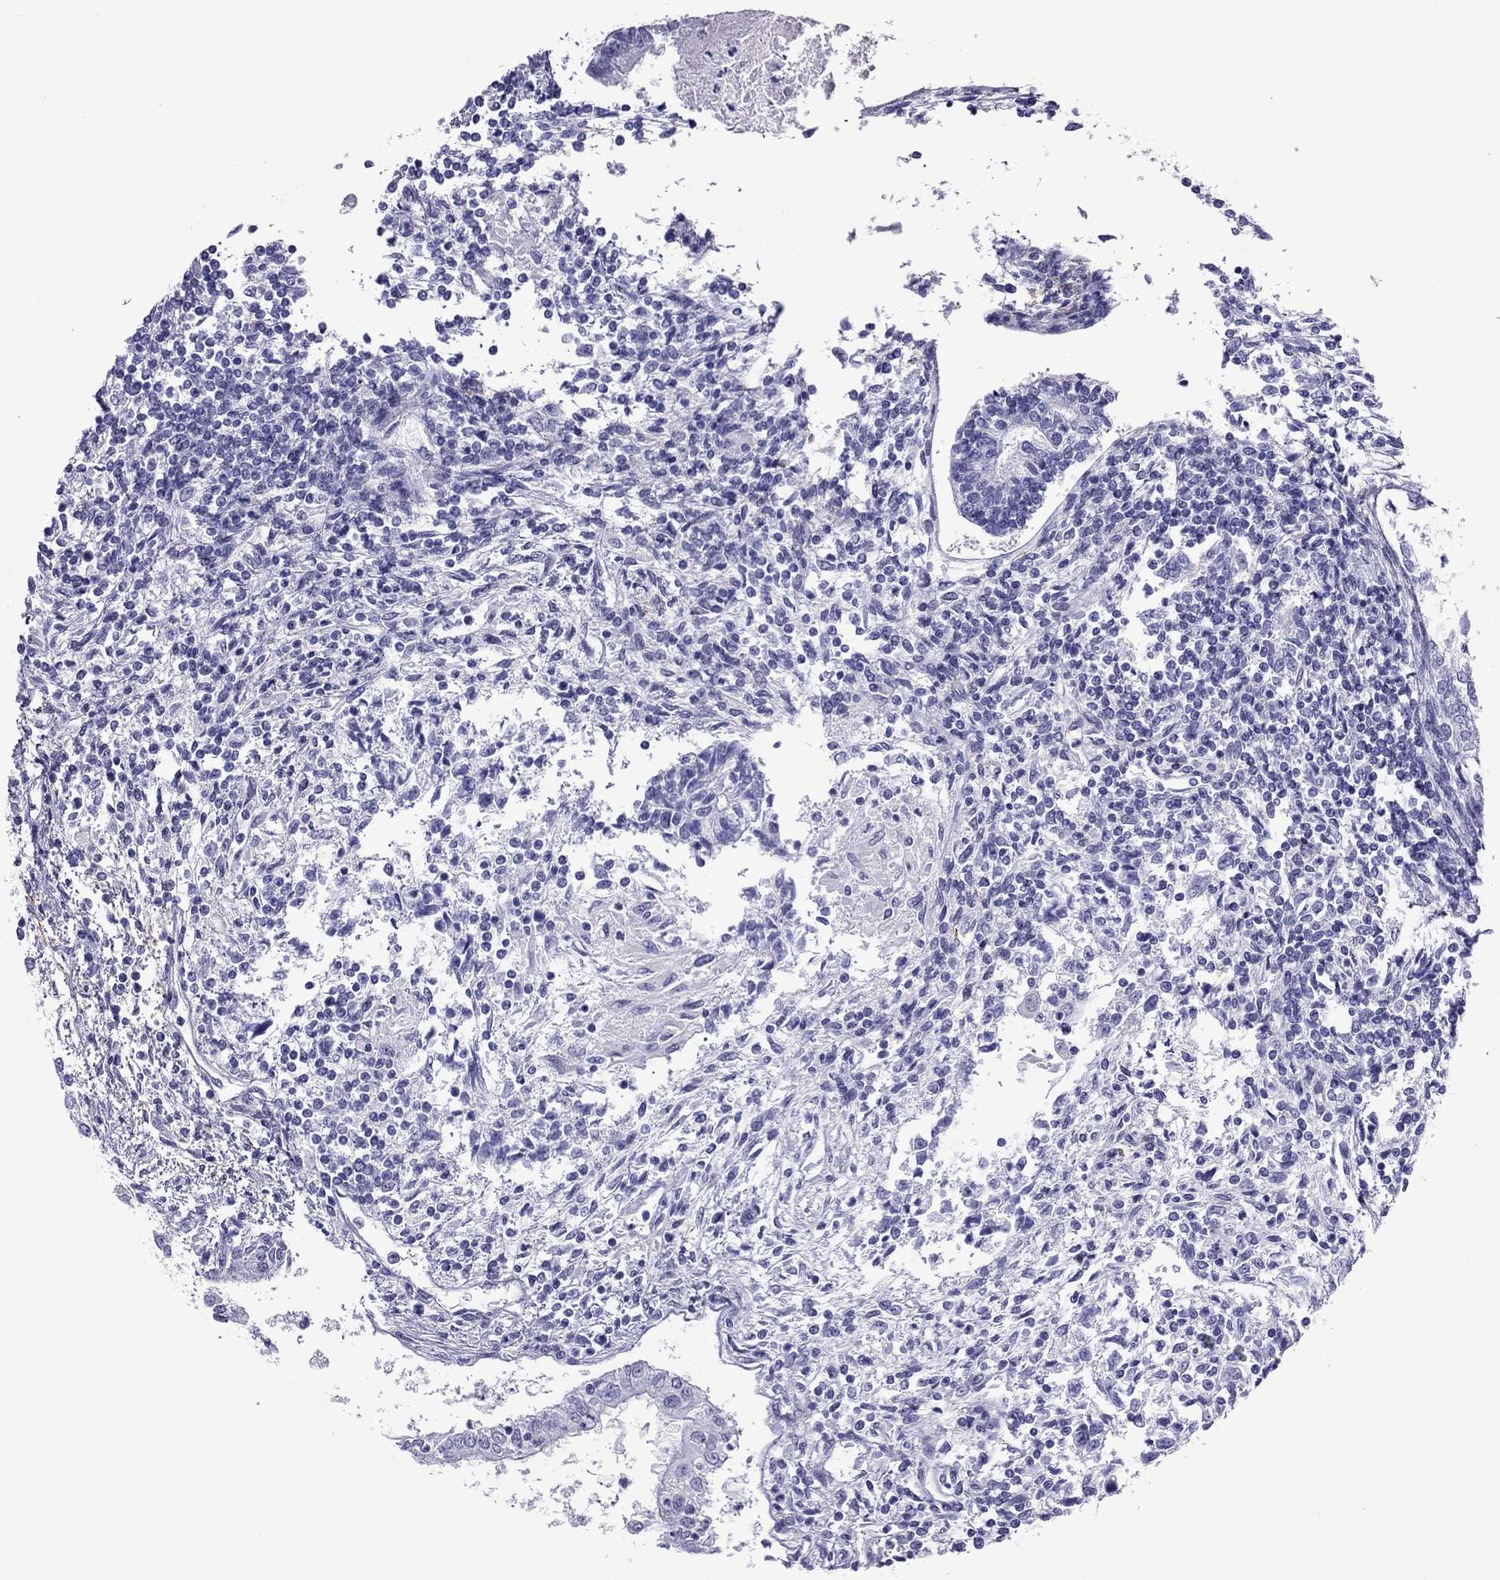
{"staining": {"intensity": "negative", "quantity": "none", "location": "none"}, "tissue": "testis cancer", "cell_type": "Tumor cells", "image_type": "cancer", "snomed": [{"axis": "morphology", "description": "Carcinoma, Embryonal, NOS"}, {"axis": "topography", "description": "Testis"}], "caption": "IHC micrograph of neoplastic tissue: human testis cancer (embryonal carcinoma) stained with DAB (3,3'-diaminobenzidine) reveals no significant protein expression in tumor cells.", "gene": "ZNF646", "patient": {"sex": "male", "age": 37}}